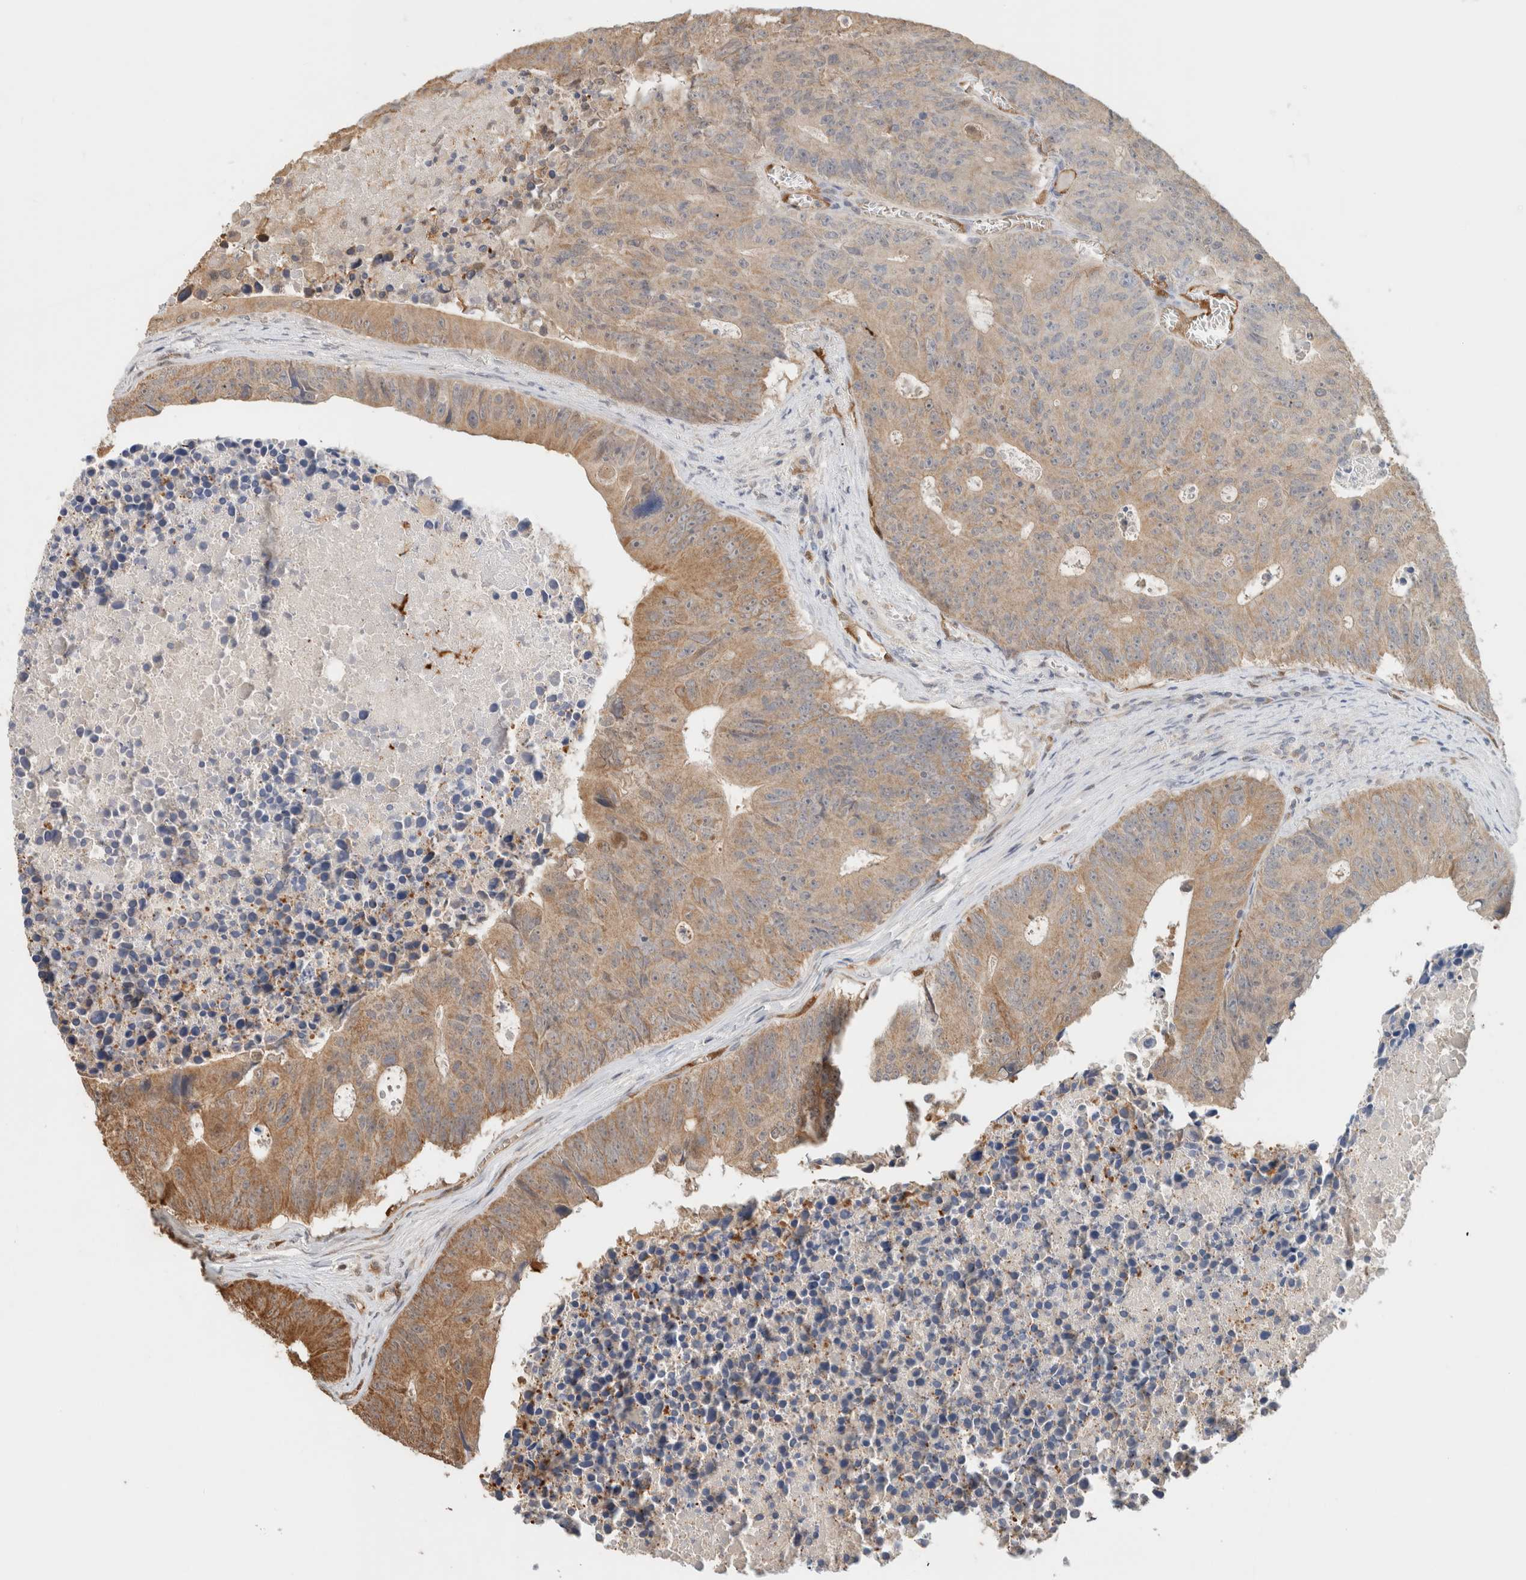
{"staining": {"intensity": "moderate", "quantity": ">75%", "location": "cytoplasmic/membranous"}, "tissue": "colorectal cancer", "cell_type": "Tumor cells", "image_type": "cancer", "snomed": [{"axis": "morphology", "description": "Adenocarcinoma, NOS"}, {"axis": "topography", "description": "Colon"}], "caption": "About >75% of tumor cells in adenocarcinoma (colorectal) exhibit moderate cytoplasmic/membranous protein staining as visualized by brown immunohistochemical staining.", "gene": "CA13", "patient": {"sex": "male", "age": 87}}